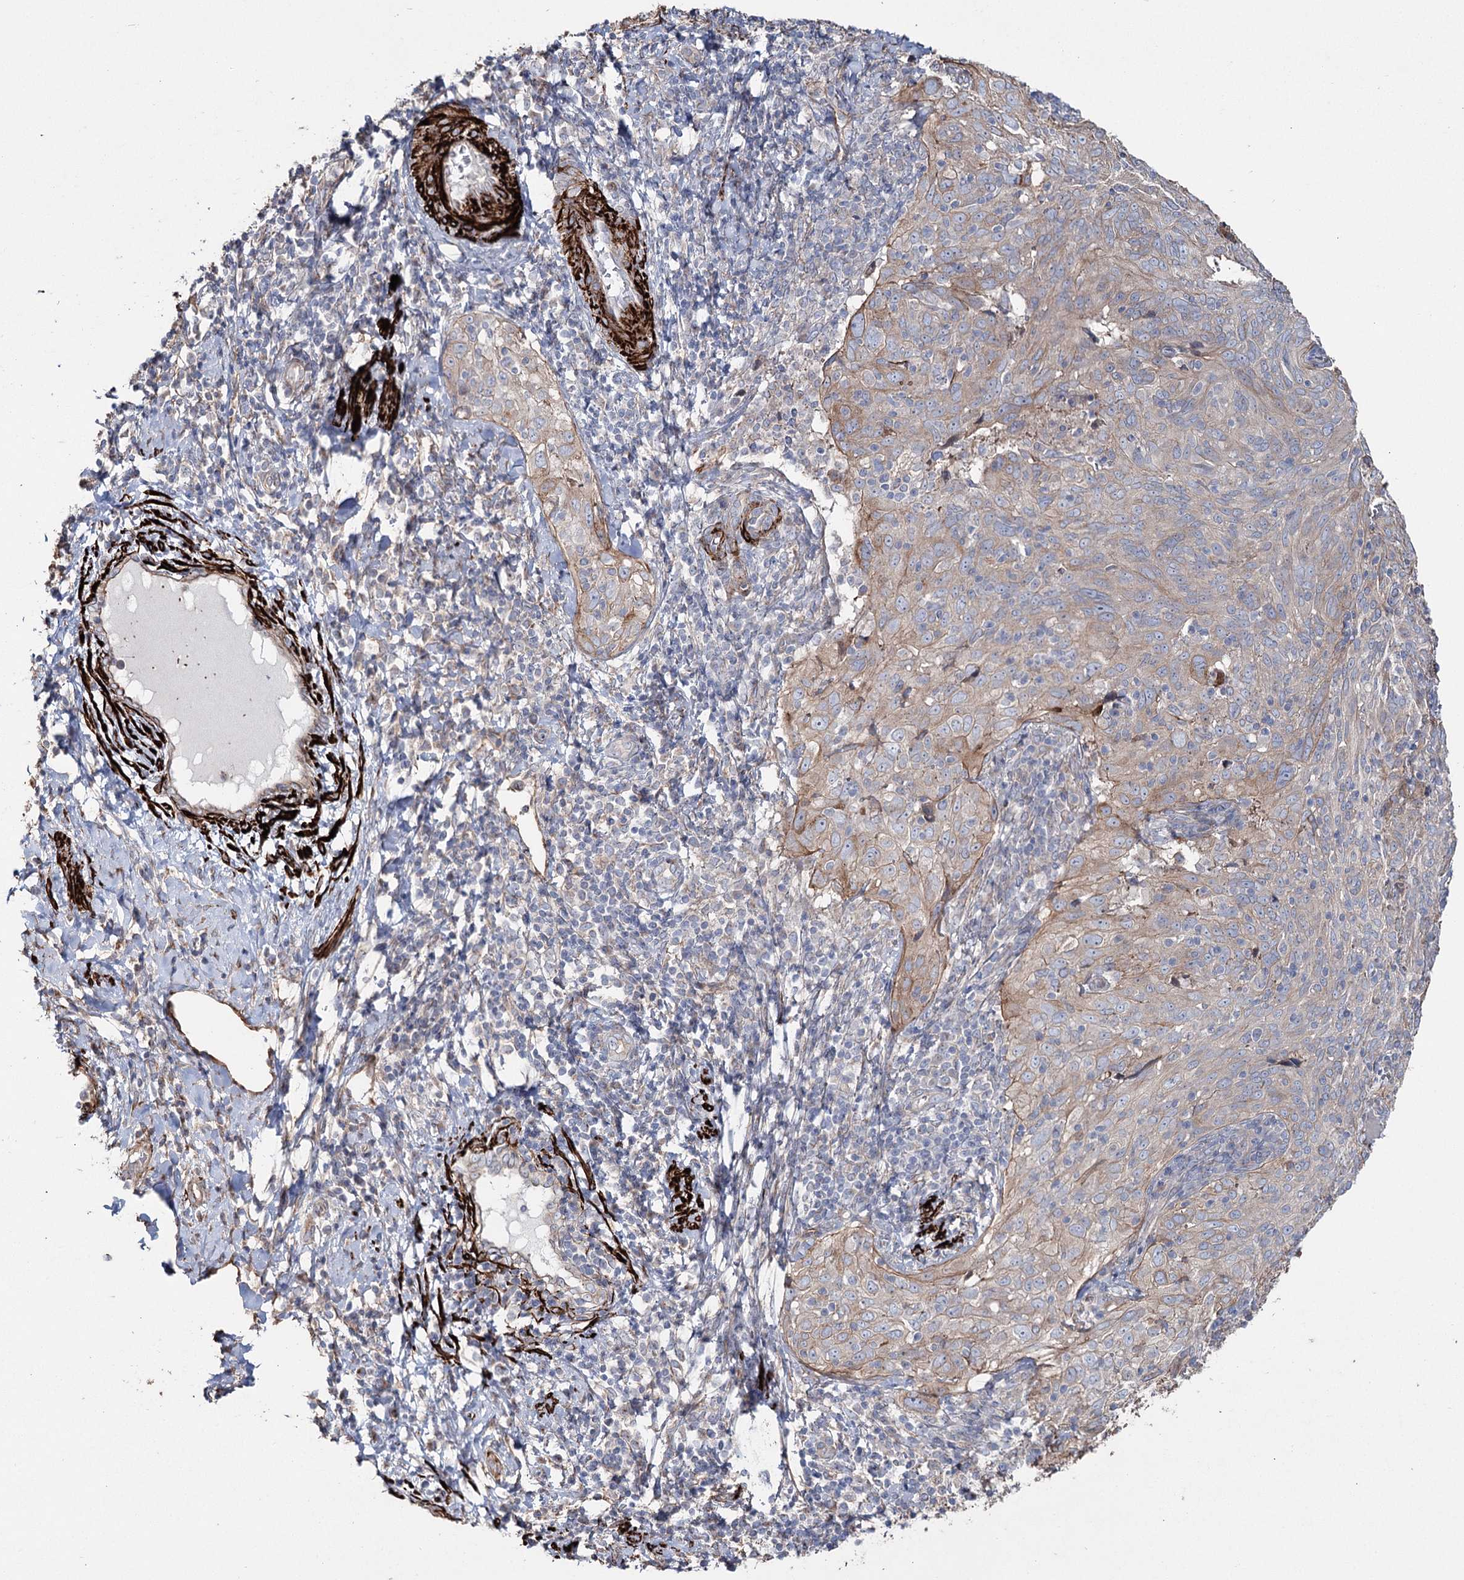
{"staining": {"intensity": "moderate", "quantity": "<25%", "location": "cytoplasmic/membranous"}, "tissue": "cervical cancer", "cell_type": "Tumor cells", "image_type": "cancer", "snomed": [{"axis": "morphology", "description": "Squamous cell carcinoma, NOS"}, {"axis": "topography", "description": "Cervix"}], "caption": "This is an image of IHC staining of cervical cancer (squamous cell carcinoma), which shows moderate staining in the cytoplasmic/membranous of tumor cells.", "gene": "SUMF1", "patient": {"sex": "female", "age": 31}}